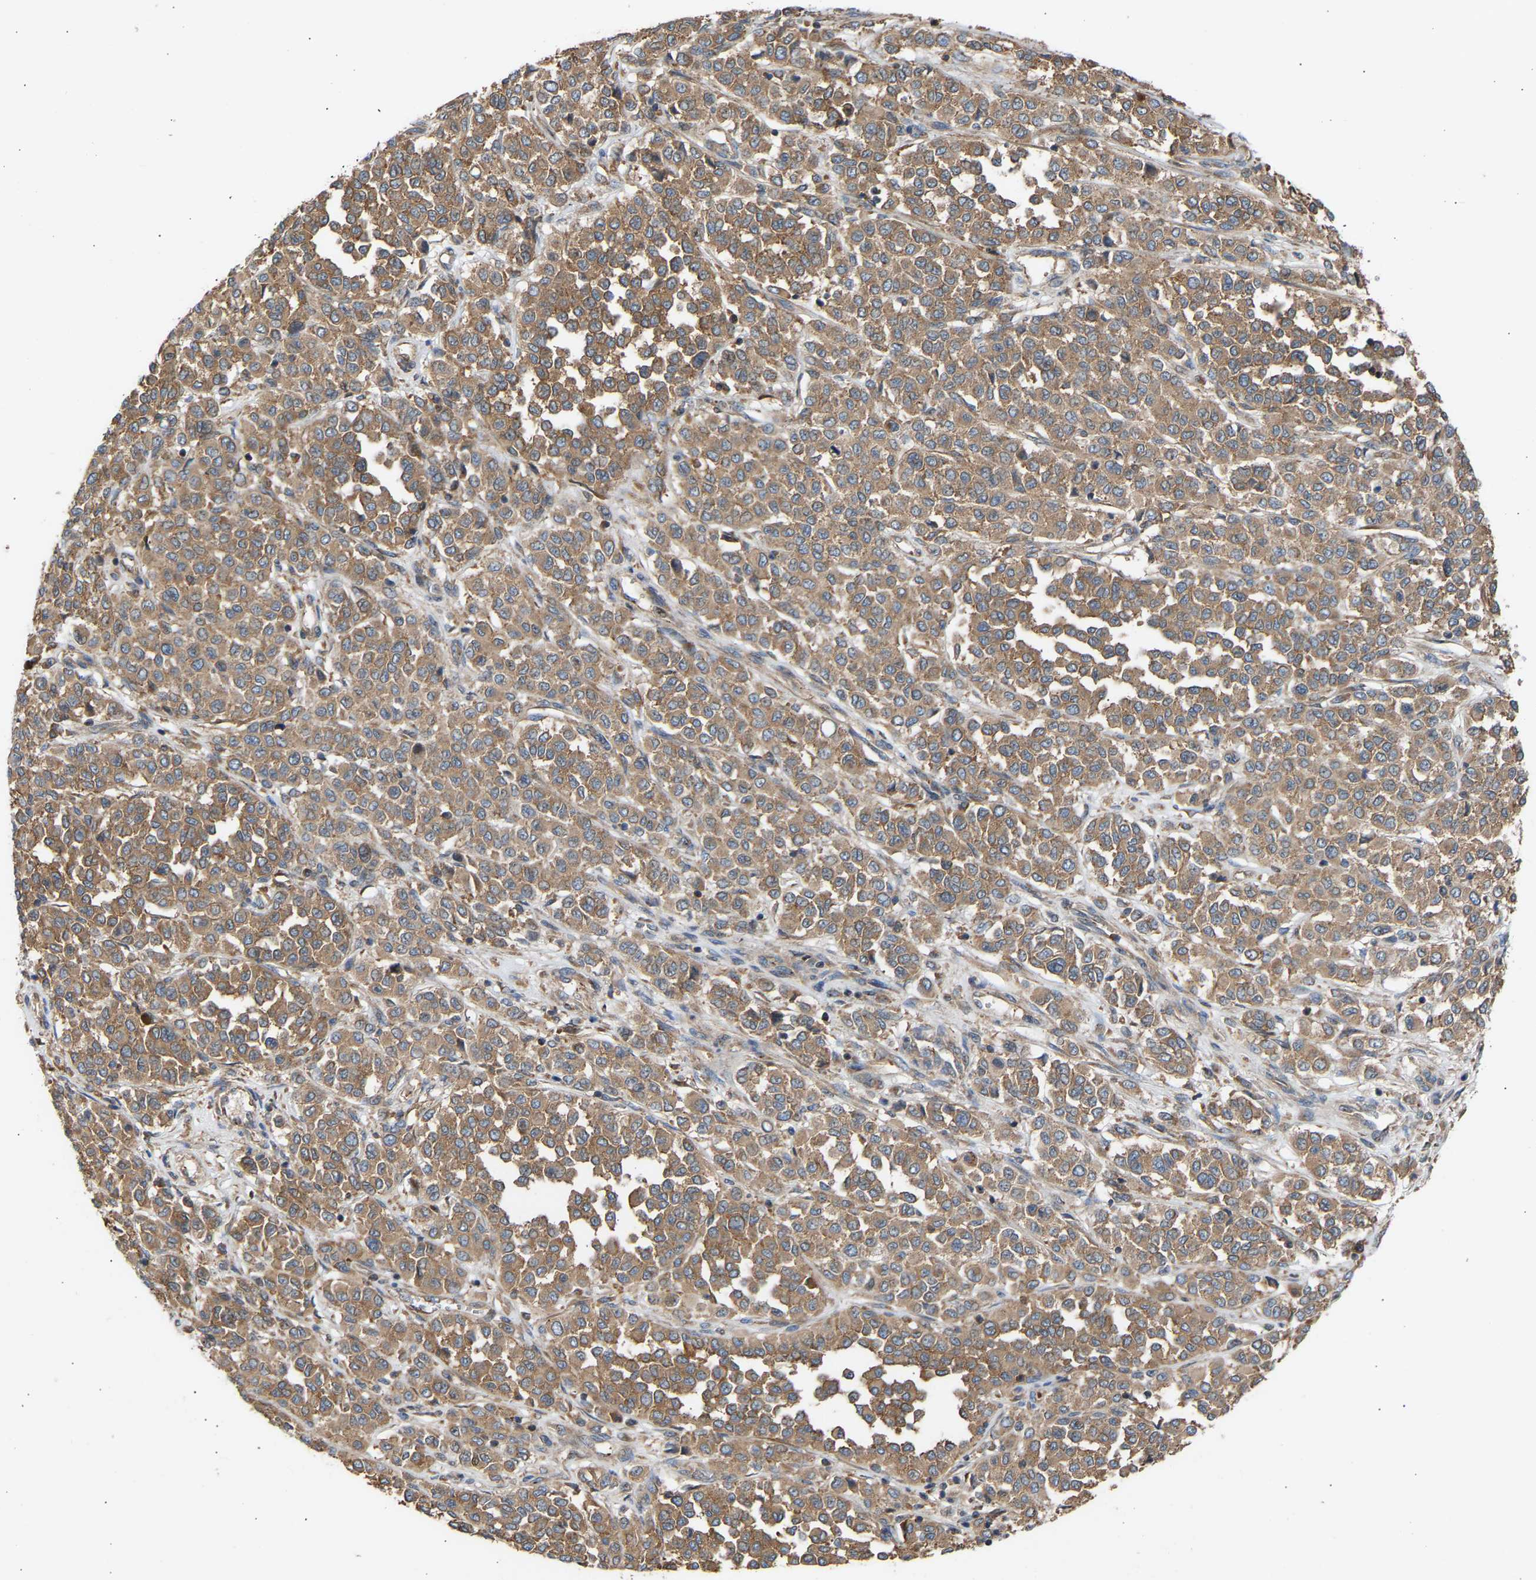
{"staining": {"intensity": "moderate", "quantity": ">75%", "location": "cytoplasmic/membranous"}, "tissue": "melanoma", "cell_type": "Tumor cells", "image_type": "cancer", "snomed": [{"axis": "morphology", "description": "Malignant melanoma, Metastatic site"}, {"axis": "topography", "description": "Pancreas"}], "caption": "The immunohistochemical stain shows moderate cytoplasmic/membranous expression in tumor cells of melanoma tissue.", "gene": "GCN1", "patient": {"sex": "female", "age": 30}}